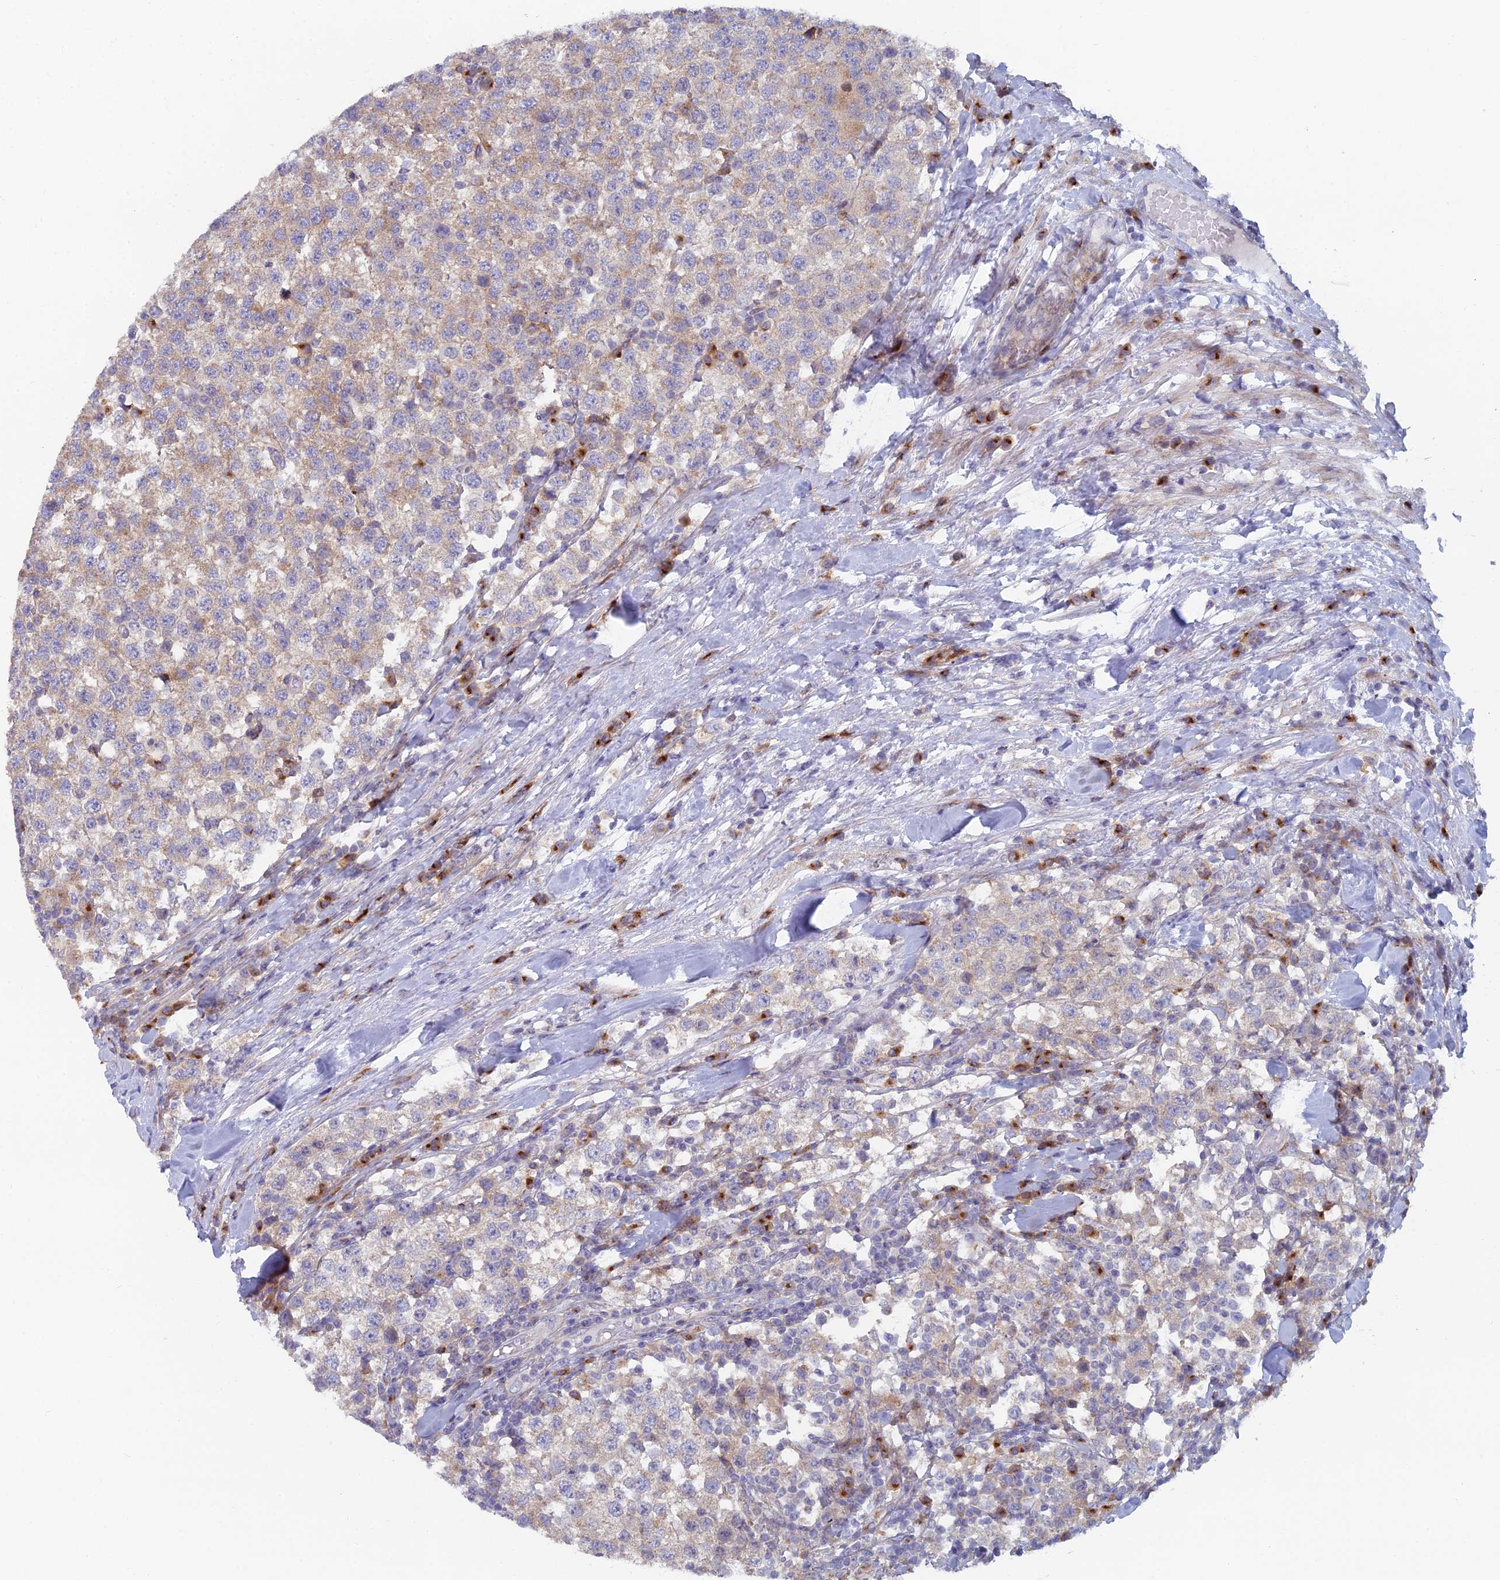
{"staining": {"intensity": "weak", "quantity": "25%-75%", "location": "cytoplasmic/membranous"}, "tissue": "testis cancer", "cell_type": "Tumor cells", "image_type": "cancer", "snomed": [{"axis": "morphology", "description": "Seminoma, NOS"}, {"axis": "topography", "description": "Testis"}], "caption": "A high-resolution image shows IHC staining of testis cancer, which shows weak cytoplasmic/membranous positivity in about 25%-75% of tumor cells. (DAB (3,3'-diaminobenzidine) IHC, brown staining for protein, blue staining for nuclei).", "gene": "B9D2", "patient": {"sex": "male", "age": 34}}